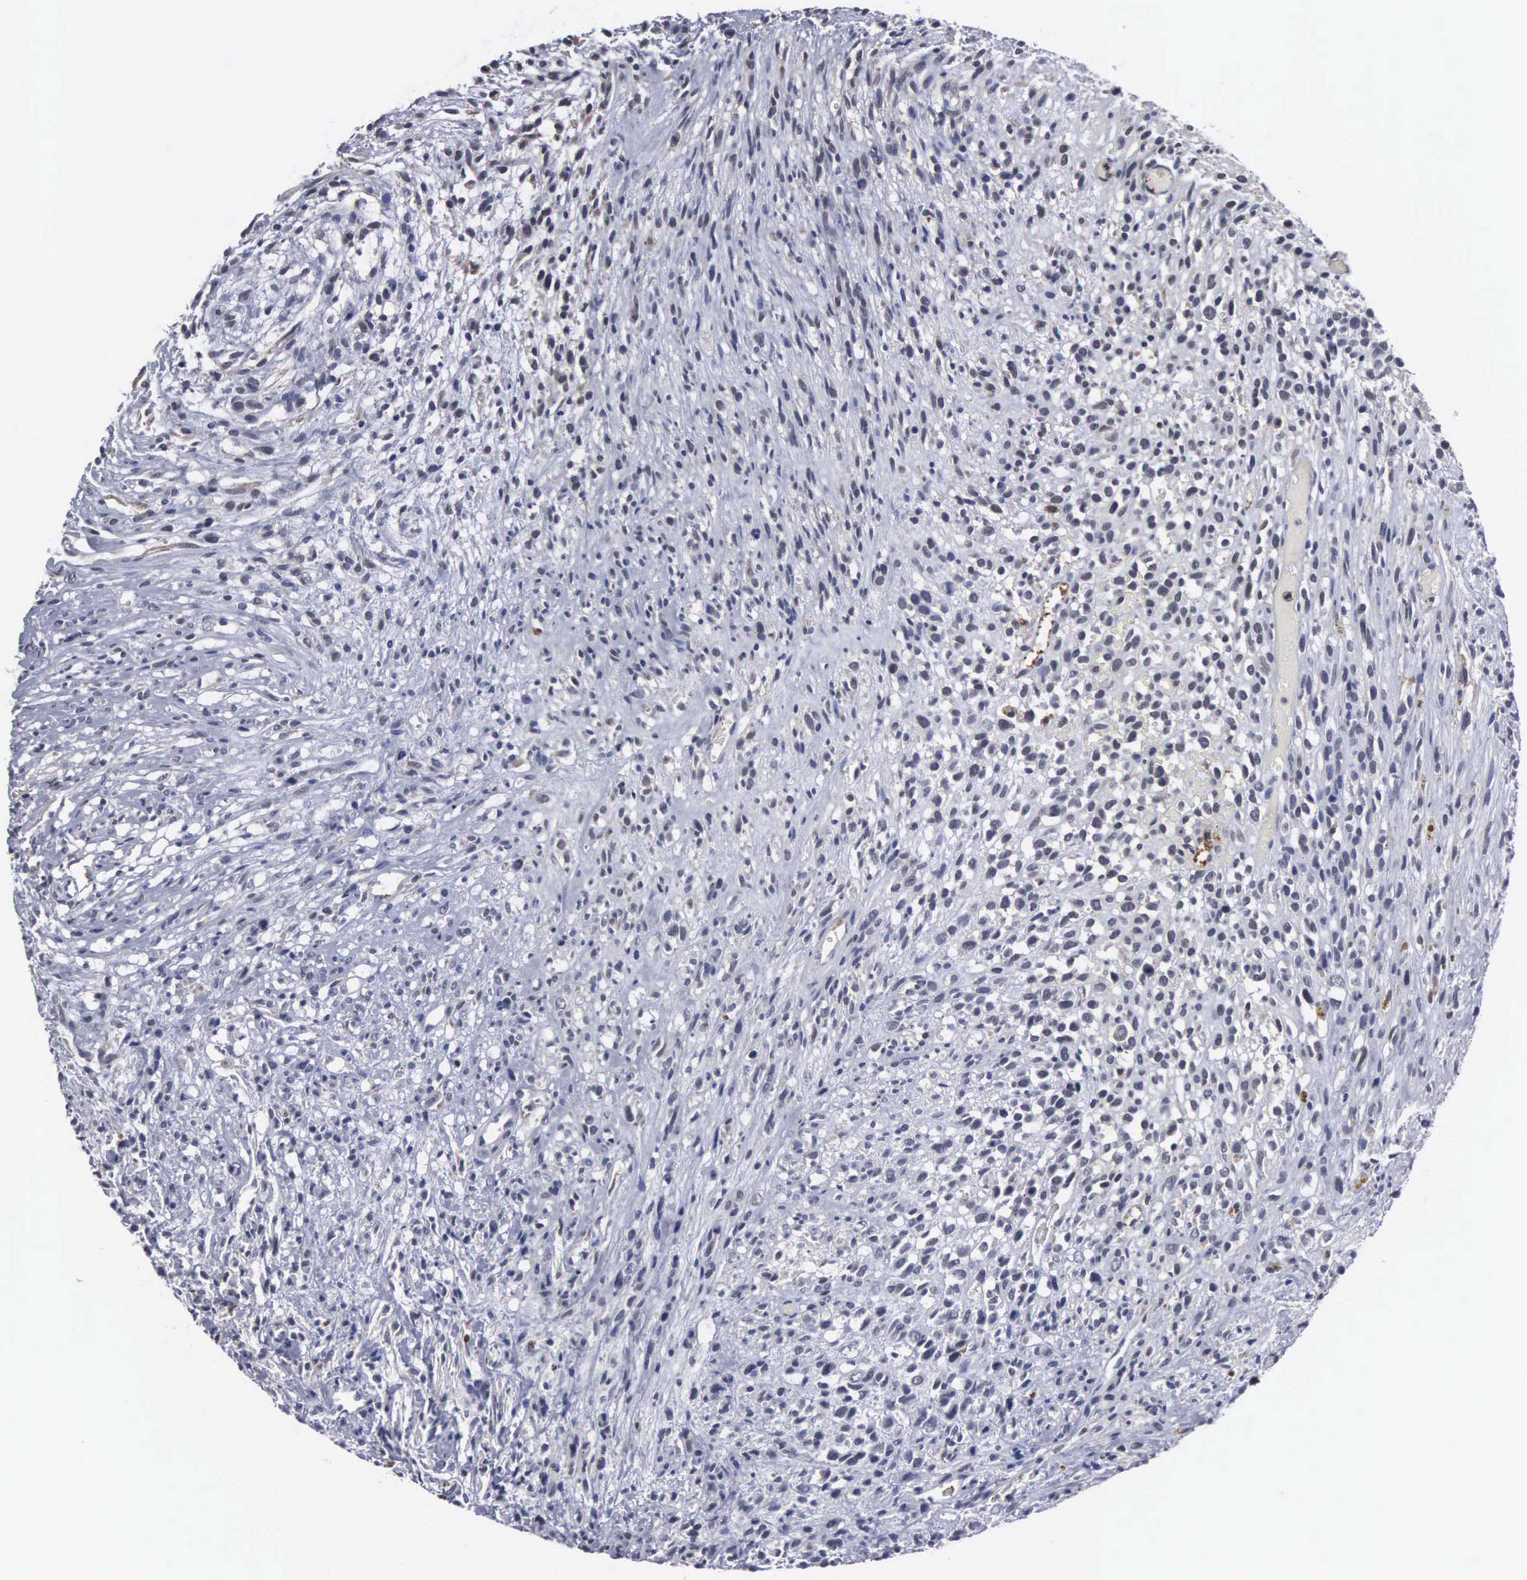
{"staining": {"intensity": "negative", "quantity": "none", "location": "none"}, "tissue": "glioma", "cell_type": "Tumor cells", "image_type": "cancer", "snomed": [{"axis": "morphology", "description": "Glioma, malignant, High grade"}, {"axis": "topography", "description": "Brain"}], "caption": "Malignant high-grade glioma stained for a protein using immunohistochemistry (IHC) shows no expression tumor cells.", "gene": "TRMT5", "patient": {"sex": "male", "age": 66}}